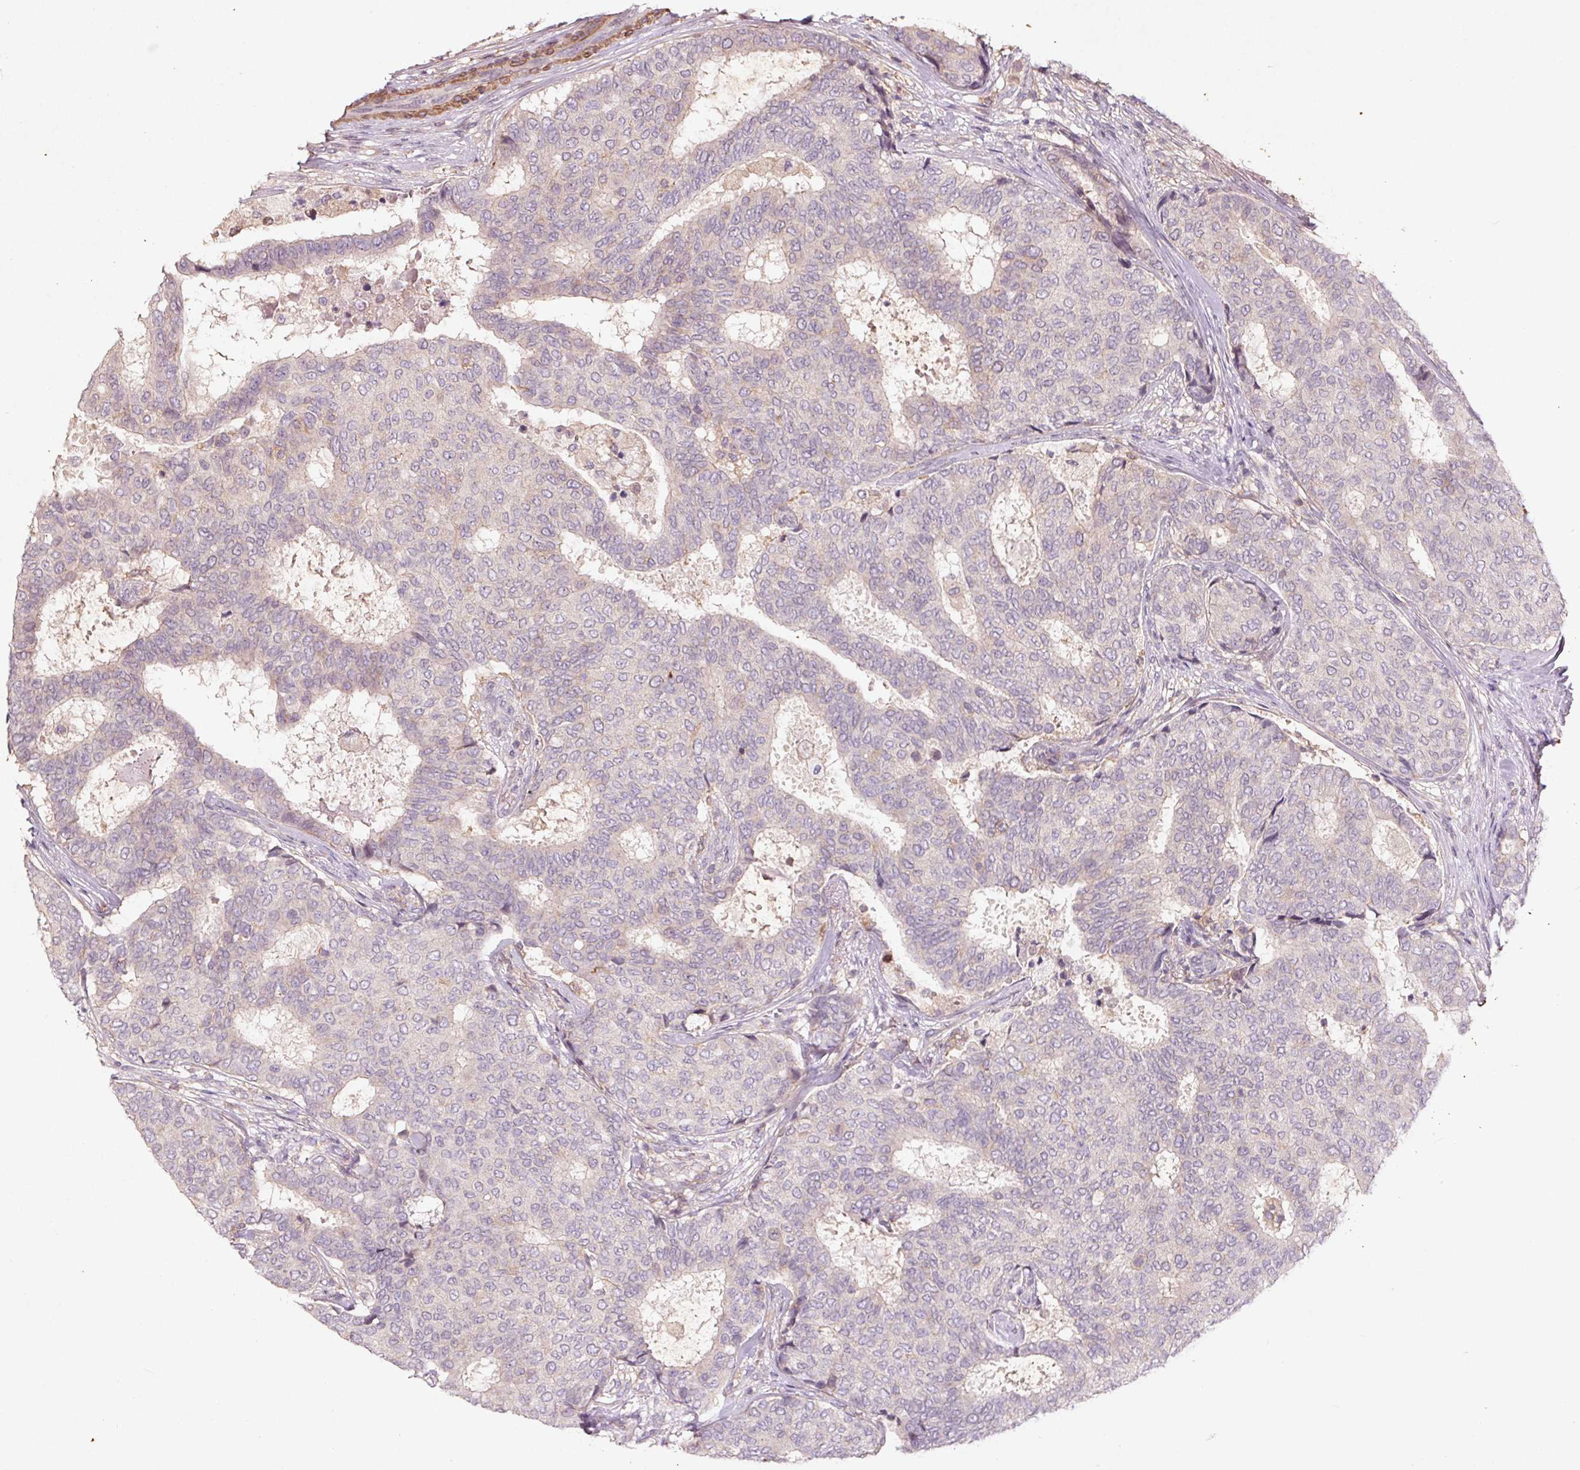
{"staining": {"intensity": "negative", "quantity": "none", "location": "none"}, "tissue": "breast cancer", "cell_type": "Tumor cells", "image_type": "cancer", "snomed": [{"axis": "morphology", "description": "Duct carcinoma"}, {"axis": "topography", "description": "Breast"}], "caption": "DAB immunohistochemical staining of breast cancer displays no significant positivity in tumor cells.", "gene": "KCNK15", "patient": {"sex": "female", "age": 75}}